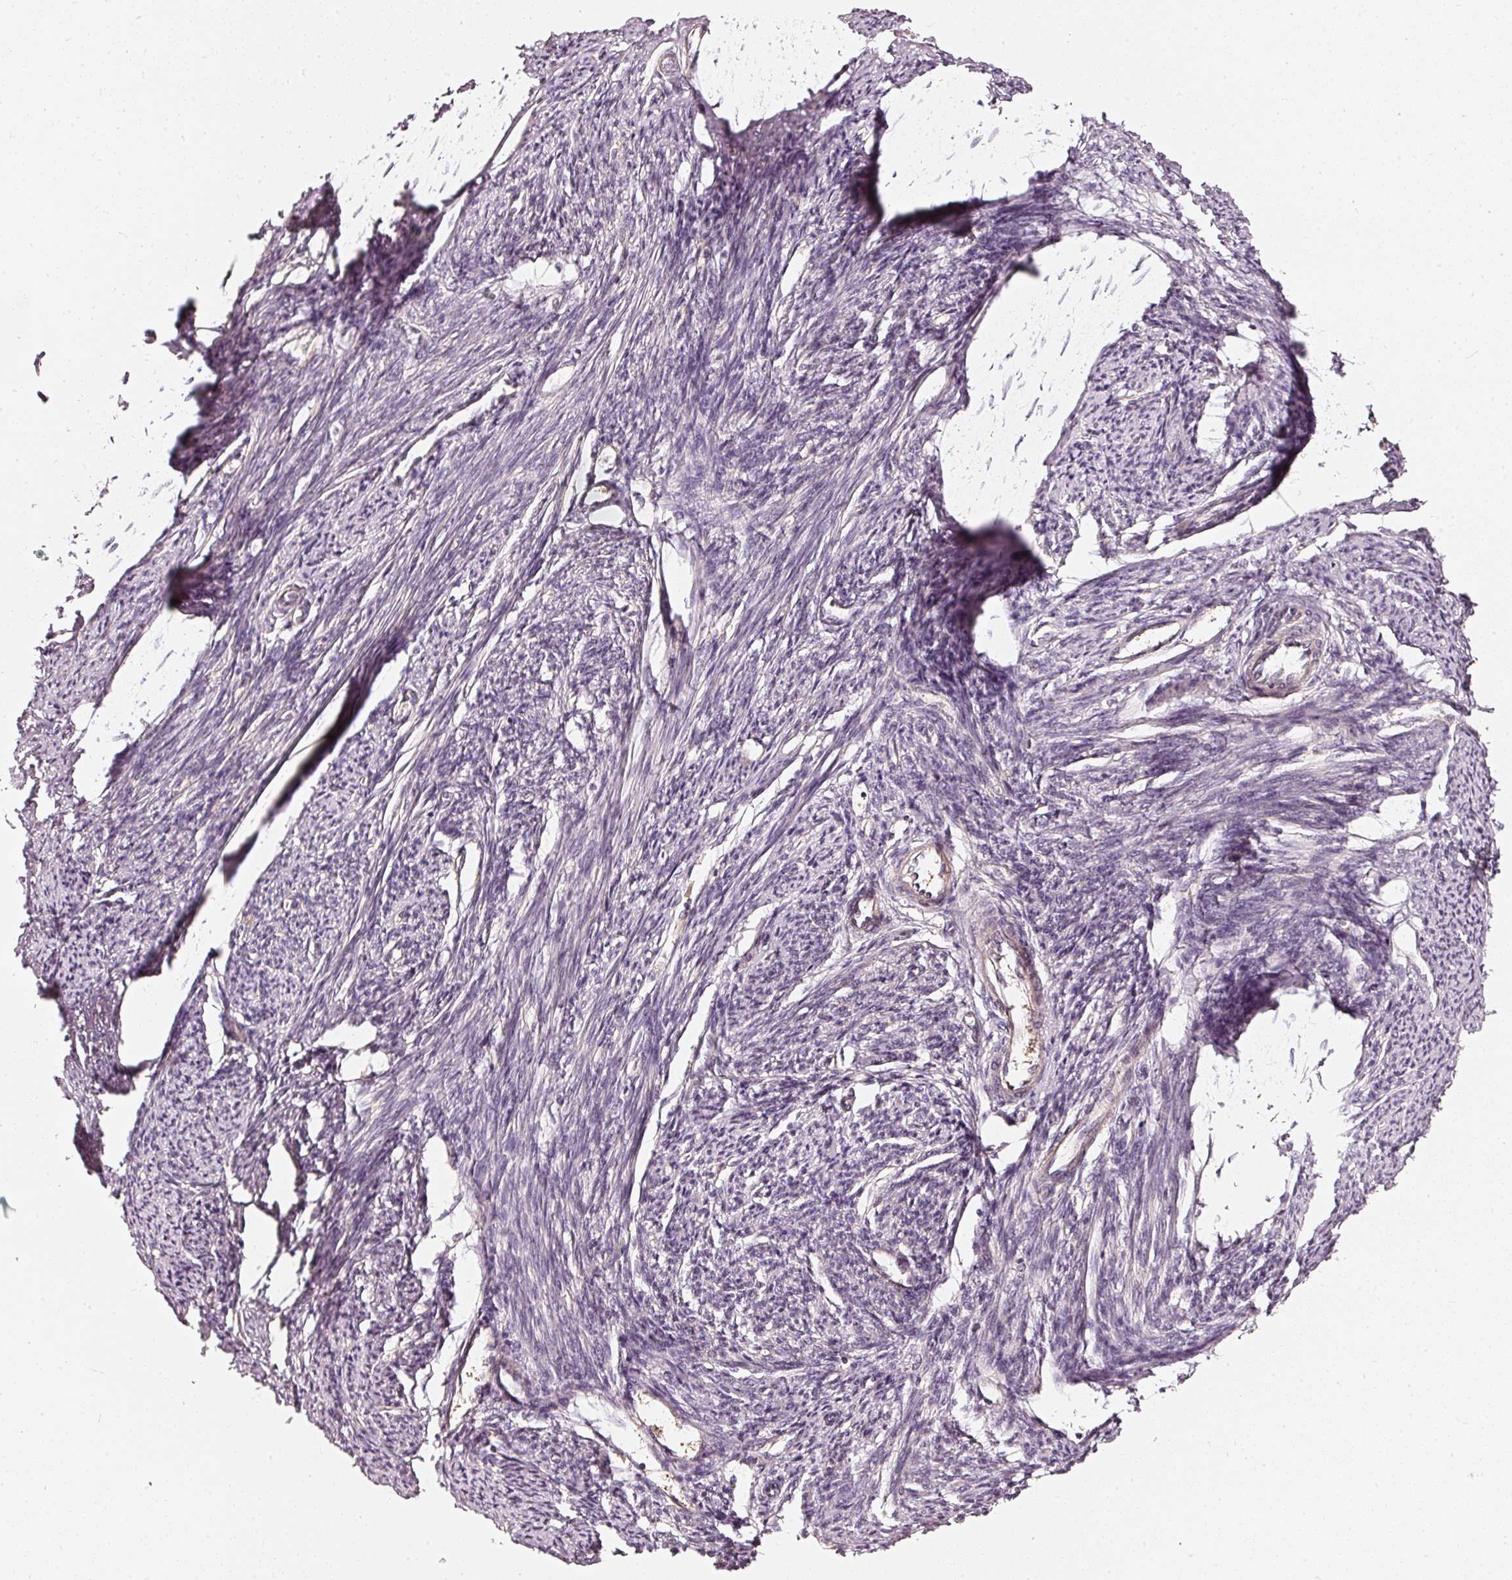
{"staining": {"intensity": "moderate", "quantity": "25%-75%", "location": "cytoplasmic/membranous,nuclear"}, "tissue": "smooth muscle", "cell_type": "Smooth muscle cells", "image_type": "normal", "snomed": [{"axis": "morphology", "description": "Normal tissue, NOS"}, {"axis": "topography", "description": "Smooth muscle"}, {"axis": "topography", "description": "Uterus"}], "caption": "Unremarkable smooth muscle reveals moderate cytoplasmic/membranous,nuclear staining in approximately 25%-75% of smooth muscle cells, visualized by immunohistochemistry.", "gene": "ASMTL", "patient": {"sex": "female", "age": 59}}